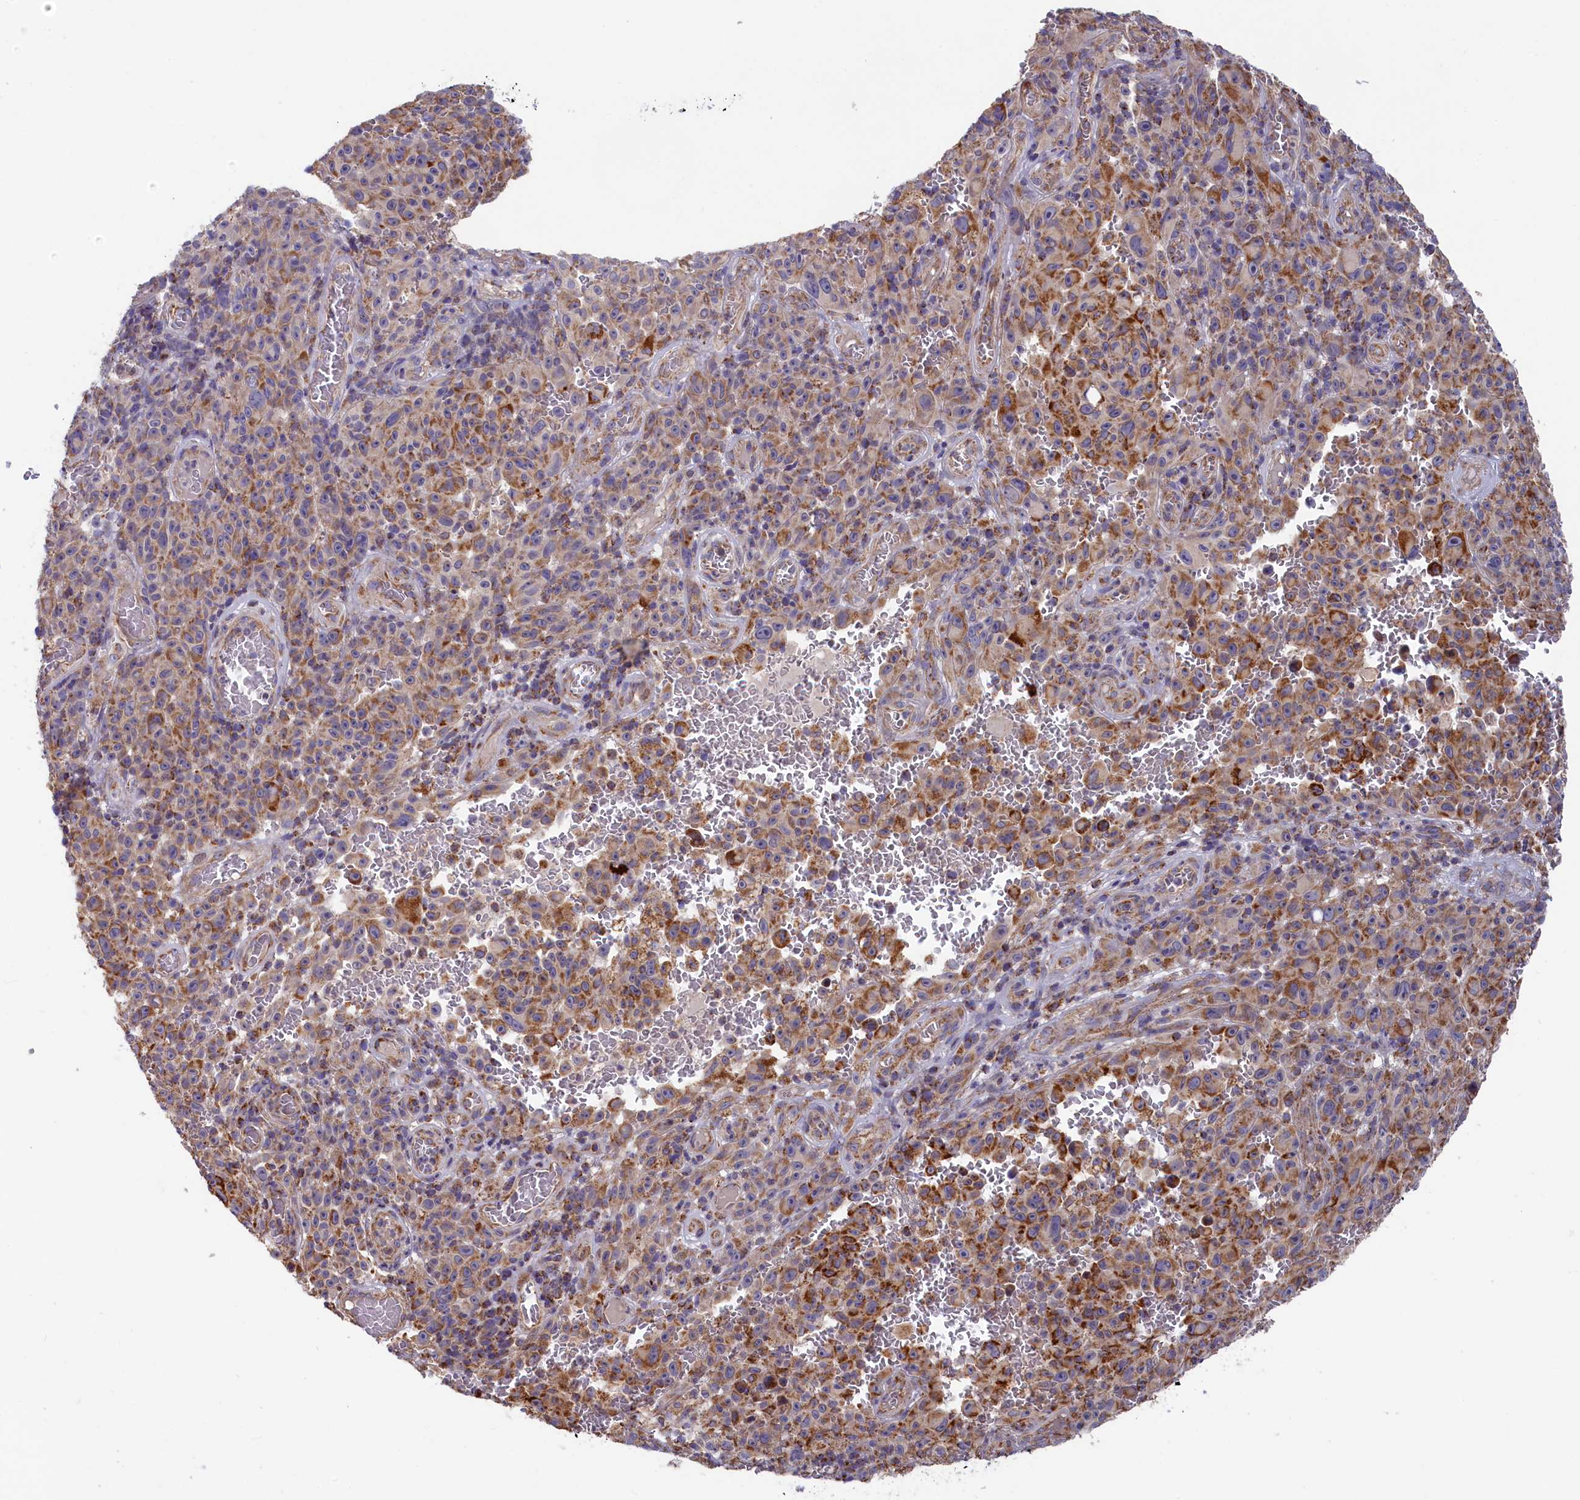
{"staining": {"intensity": "strong", "quantity": "<25%", "location": "cytoplasmic/membranous"}, "tissue": "melanoma", "cell_type": "Tumor cells", "image_type": "cancer", "snomed": [{"axis": "morphology", "description": "Malignant melanoma, NOS"}, {"axis": "topography", "description": "Skin"}], "caption": "Protein expression analysis of melanoma shows strong cytoplasmic/membranous expression in approximately <25% of tumor cells. (IHC, brightfield microscopy, high magnification).", "gene": "MACROD1", "patient": {"sex": "female", "age": 82}}